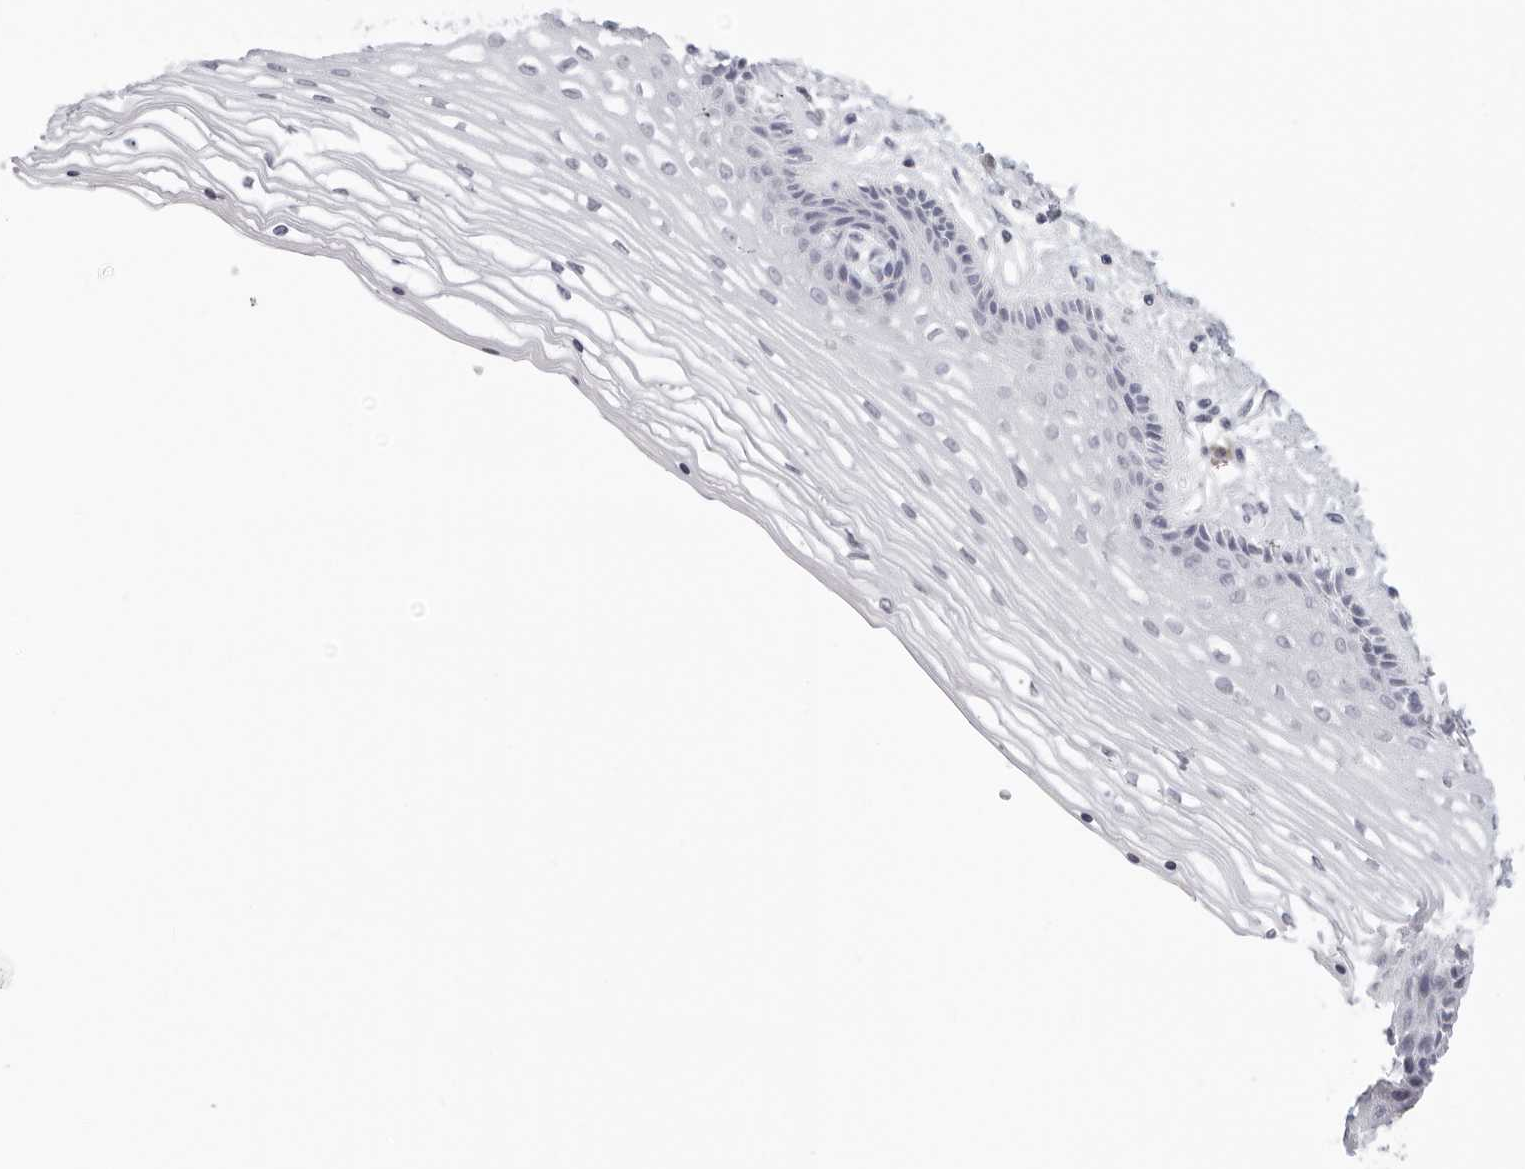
{"staining": {"intensity": "negative", "quantity": "none", "location": "none"}, "tissue": "vagina", "cell_type": "Squamous epithelial cells", "image_type": "normal", "snomed": [{"axis": "morphology", "description": "Normal tissue, NOS"}, {"axis": "topography", "description": "Vagina"}], "caption": "Squamous epithelial cells are negative for brown protein staining in benign vagina. (DAB (3,3'-diaminobenzidine) immunohistochemistry, high magnification).", "gene": "EDN2", "patient": {"sex": "female", "age": 46}}